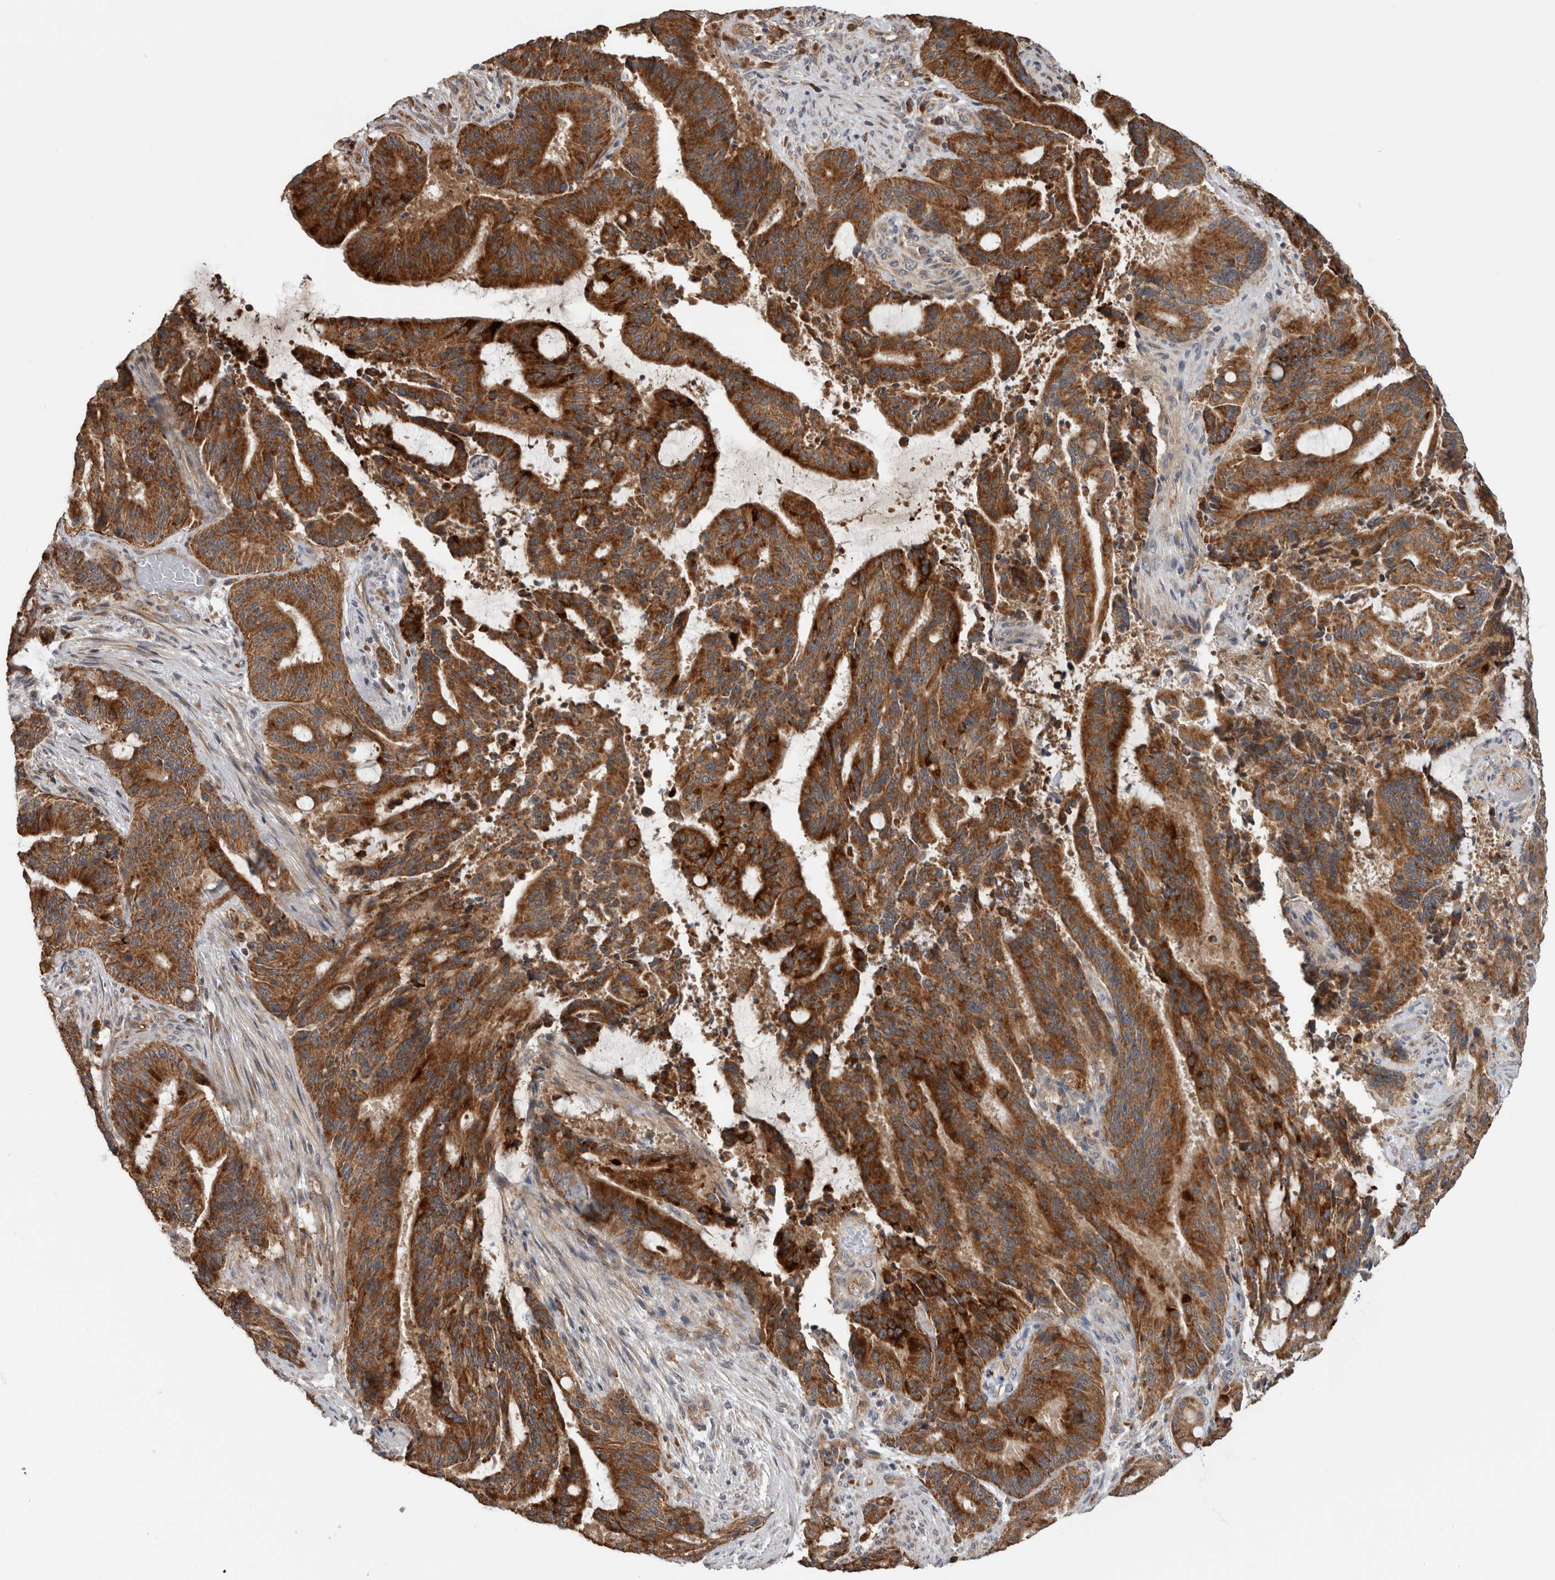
{"staining": {"intensity": "strong", "quantity": ">75%", "location": "cytoplasmic/membranous"}, "tissue": "liver cancer", "cell_type": "Tumor cells", "image_type": "cancer", "snomed": [{"axis": "morphology", "description": "Normal tissue, NOS"}, {"axis": "morphology", "description": "Cholangiocarcinoma"}, {"axis": "topography", "description": "Liver"}, {"axis": "topography", "description": "Peripheral nerve tissue"}], "caption": "DAB (3,3'-diaminobenzidine) immunohistochemical staining of human liver cholangiocarcinoma displays strong cytoplasmic/membranous protein staining in approximately >75% of tumor cells. (DAB = brown stain, brightfield microscopy at high magnification).", "gene": "ADGRL3", "patient": {"sex": "female", "age": 73}}